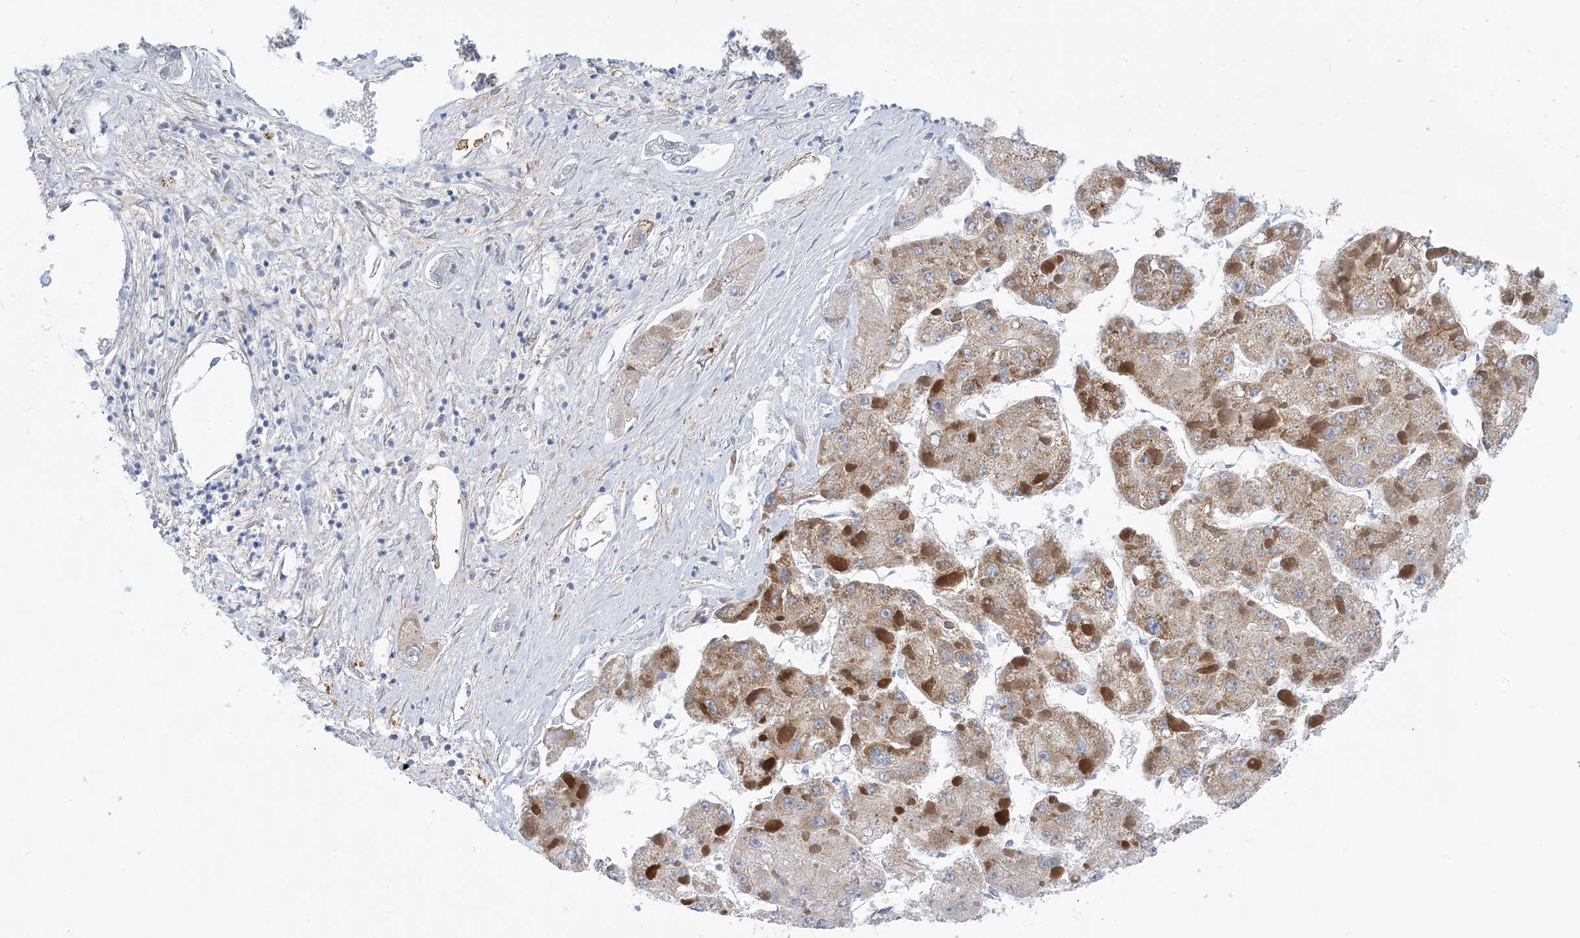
{"staining": {"intensity": "moderate", "quantity": ">75%", "location": "cytoplasmic/membranous"}, "tissue": "liver cancer", "cell_type": "Tumor cells", "image_type": "cancer", "snomed": [{"axis": "morphology", "description": "Carcinoma, Hepatocellular, NOS"}, {"axis": "topography", "description": "Liver"}], "caption": "Moderate cytoplasmic/membranous protein expression is seen in about >75% of tumor cells in liver hepatocellular carcinoma.", "gene": "EIF2A", "patient": {"sex": "female", "age": 73}}